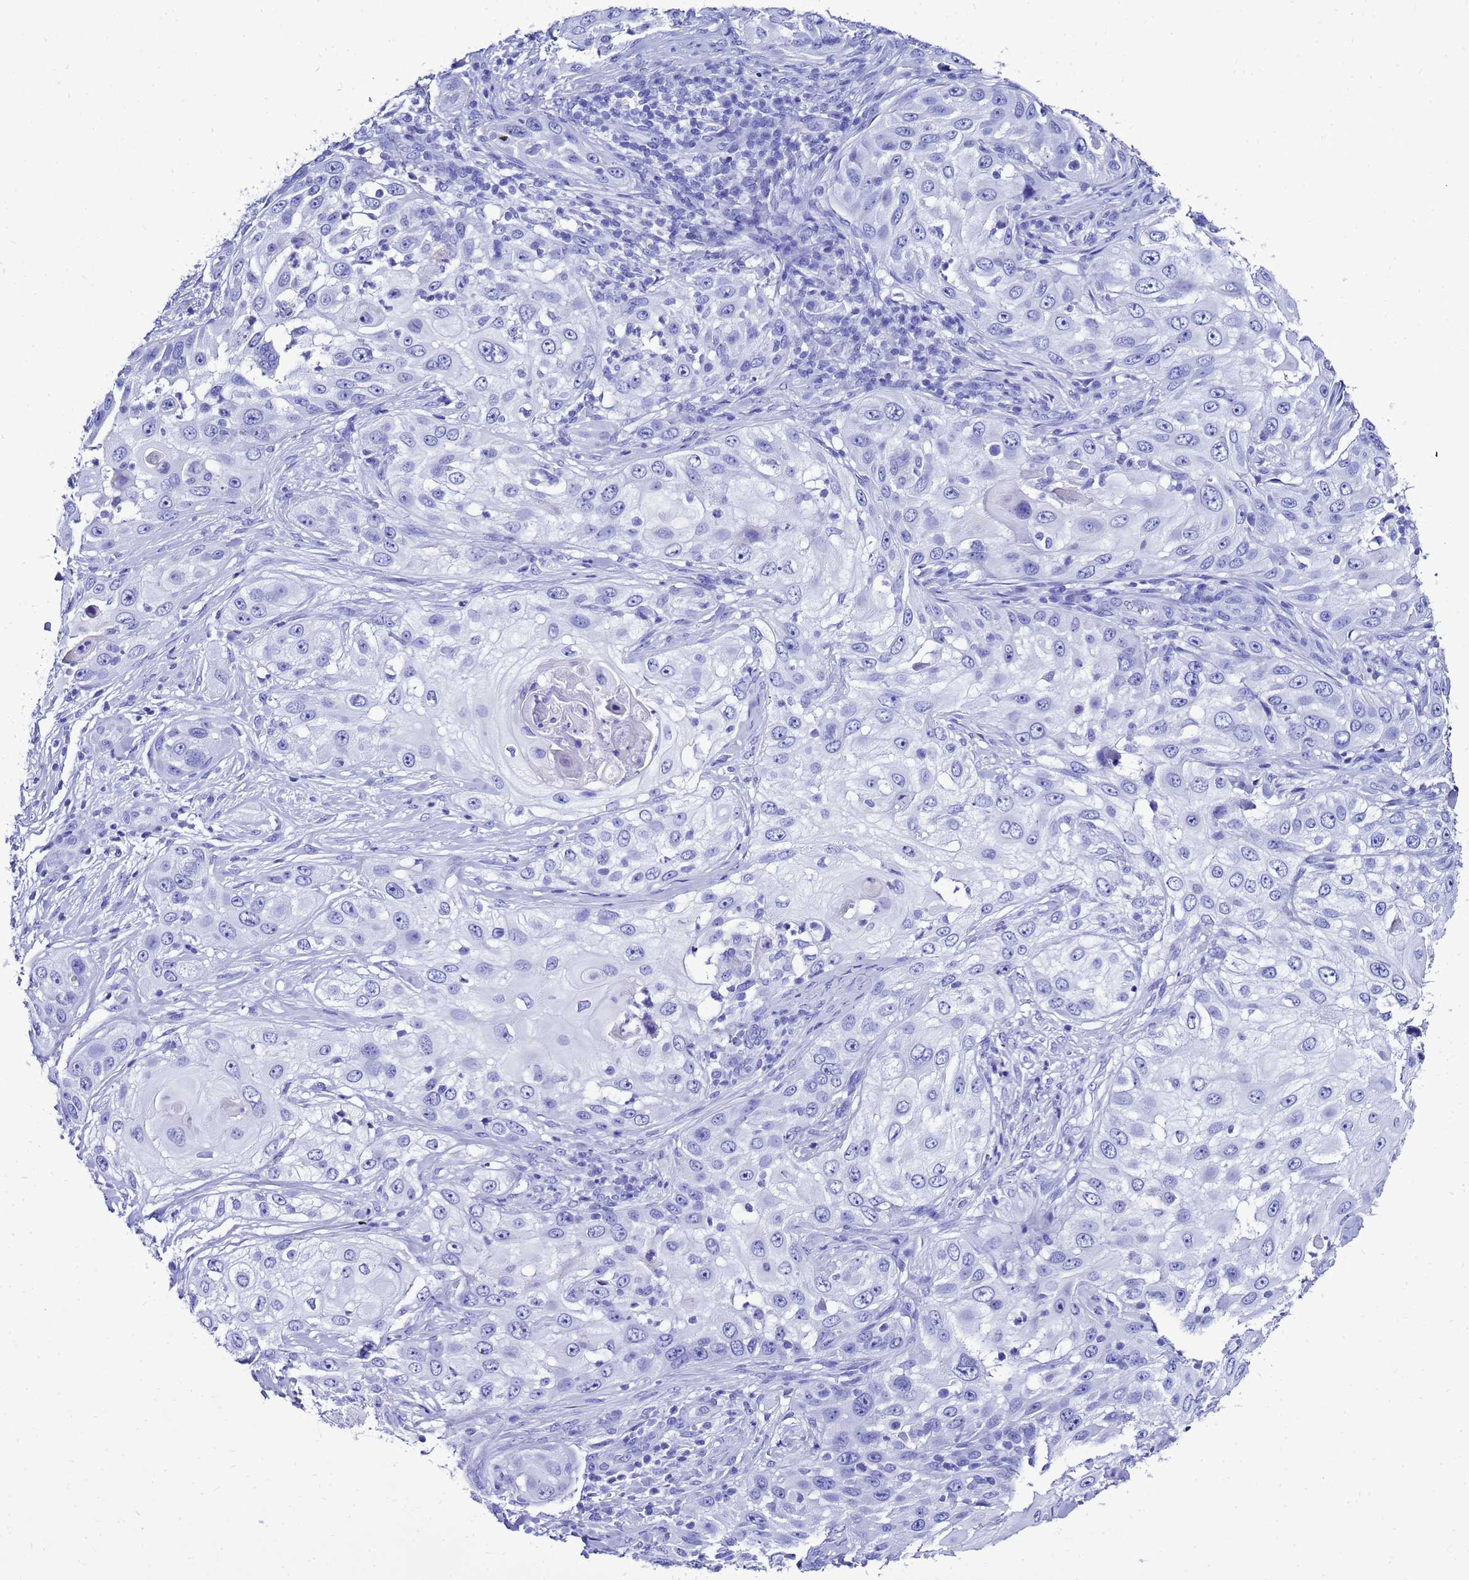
{"staining": {"intensity": "negative", "quantity": "none", "location": "none"}, "tissue": "skin cancer", "cell_type": "Tumor cells", "image_type": "cancer", "snomed": [{"axis": "morphology", "description": "Squamous cell carcinoma, NOS"}, {"axis": "topography", "description": "Skin"}], "caption": "Protein analysis of squamous cell carcinoma (skin) demonstrates no significant staining in tumor cells.", "gene": "LIPF", "patient": {"sex": "female", "age": 44}}